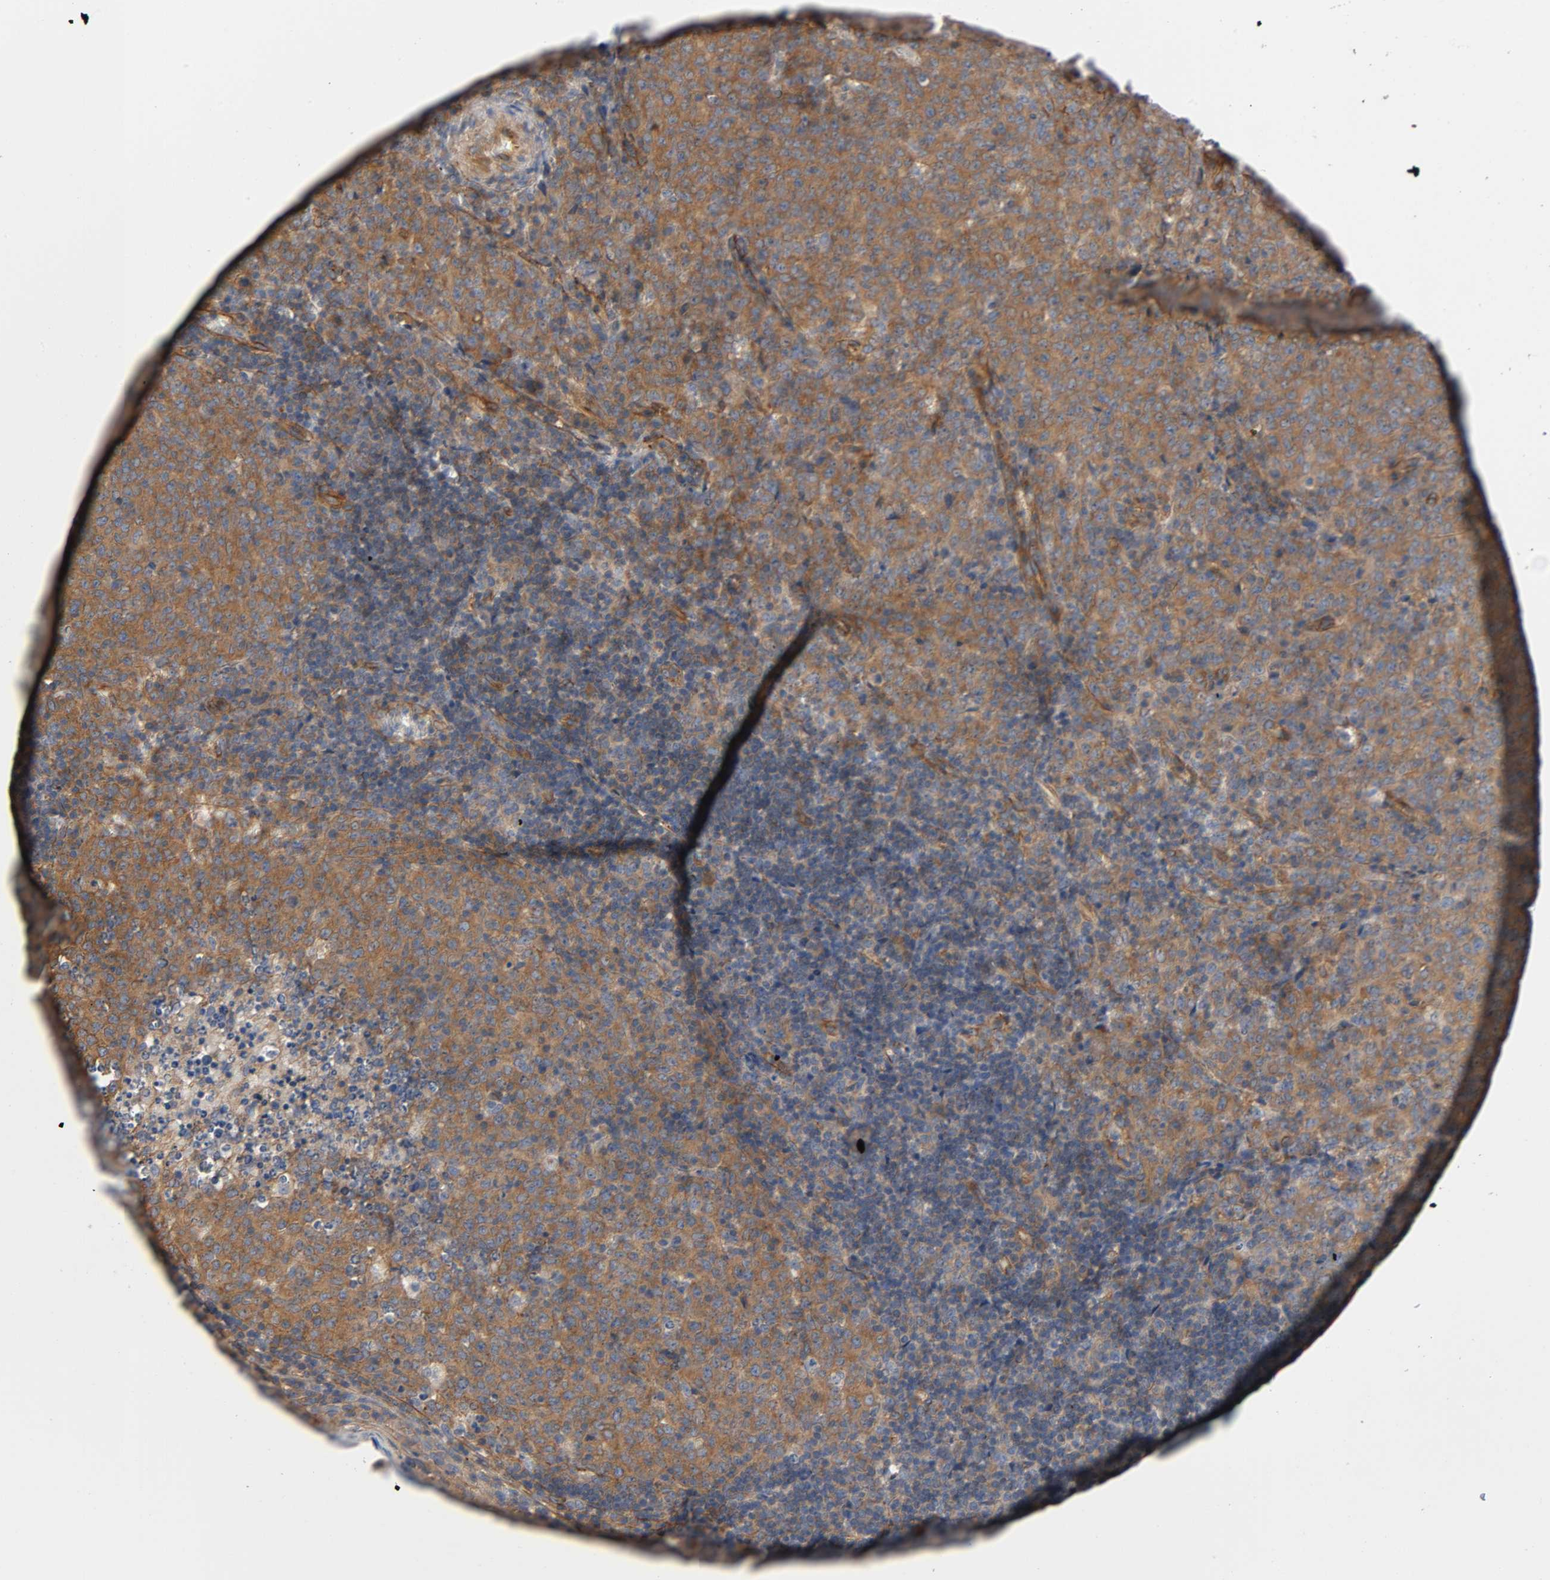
{"staining": {"intensity": "moderate", "quantity": "25%-75%", "location": "cytoplasmic/membranous"}, "tissue": "lymphoma", "cell_type": "Tumor cells", "image_type": "cancer", "snomed": [{"axis": "morphology", "description": "Malignant lymphoma, non-Hodgkin's type, High grade"}, {"axis": "topography", "description": "Tonsil"}], "caption": "IHC (DAB) staining of high-grade malignant lymphoma, non-Hodgkin's type displays moderate cytoplasmic/membranous protein expression in approximately 25%-75% of tumor cells.", "gene": "MARS1", "patient": {"sex": "female", "age": 36}}